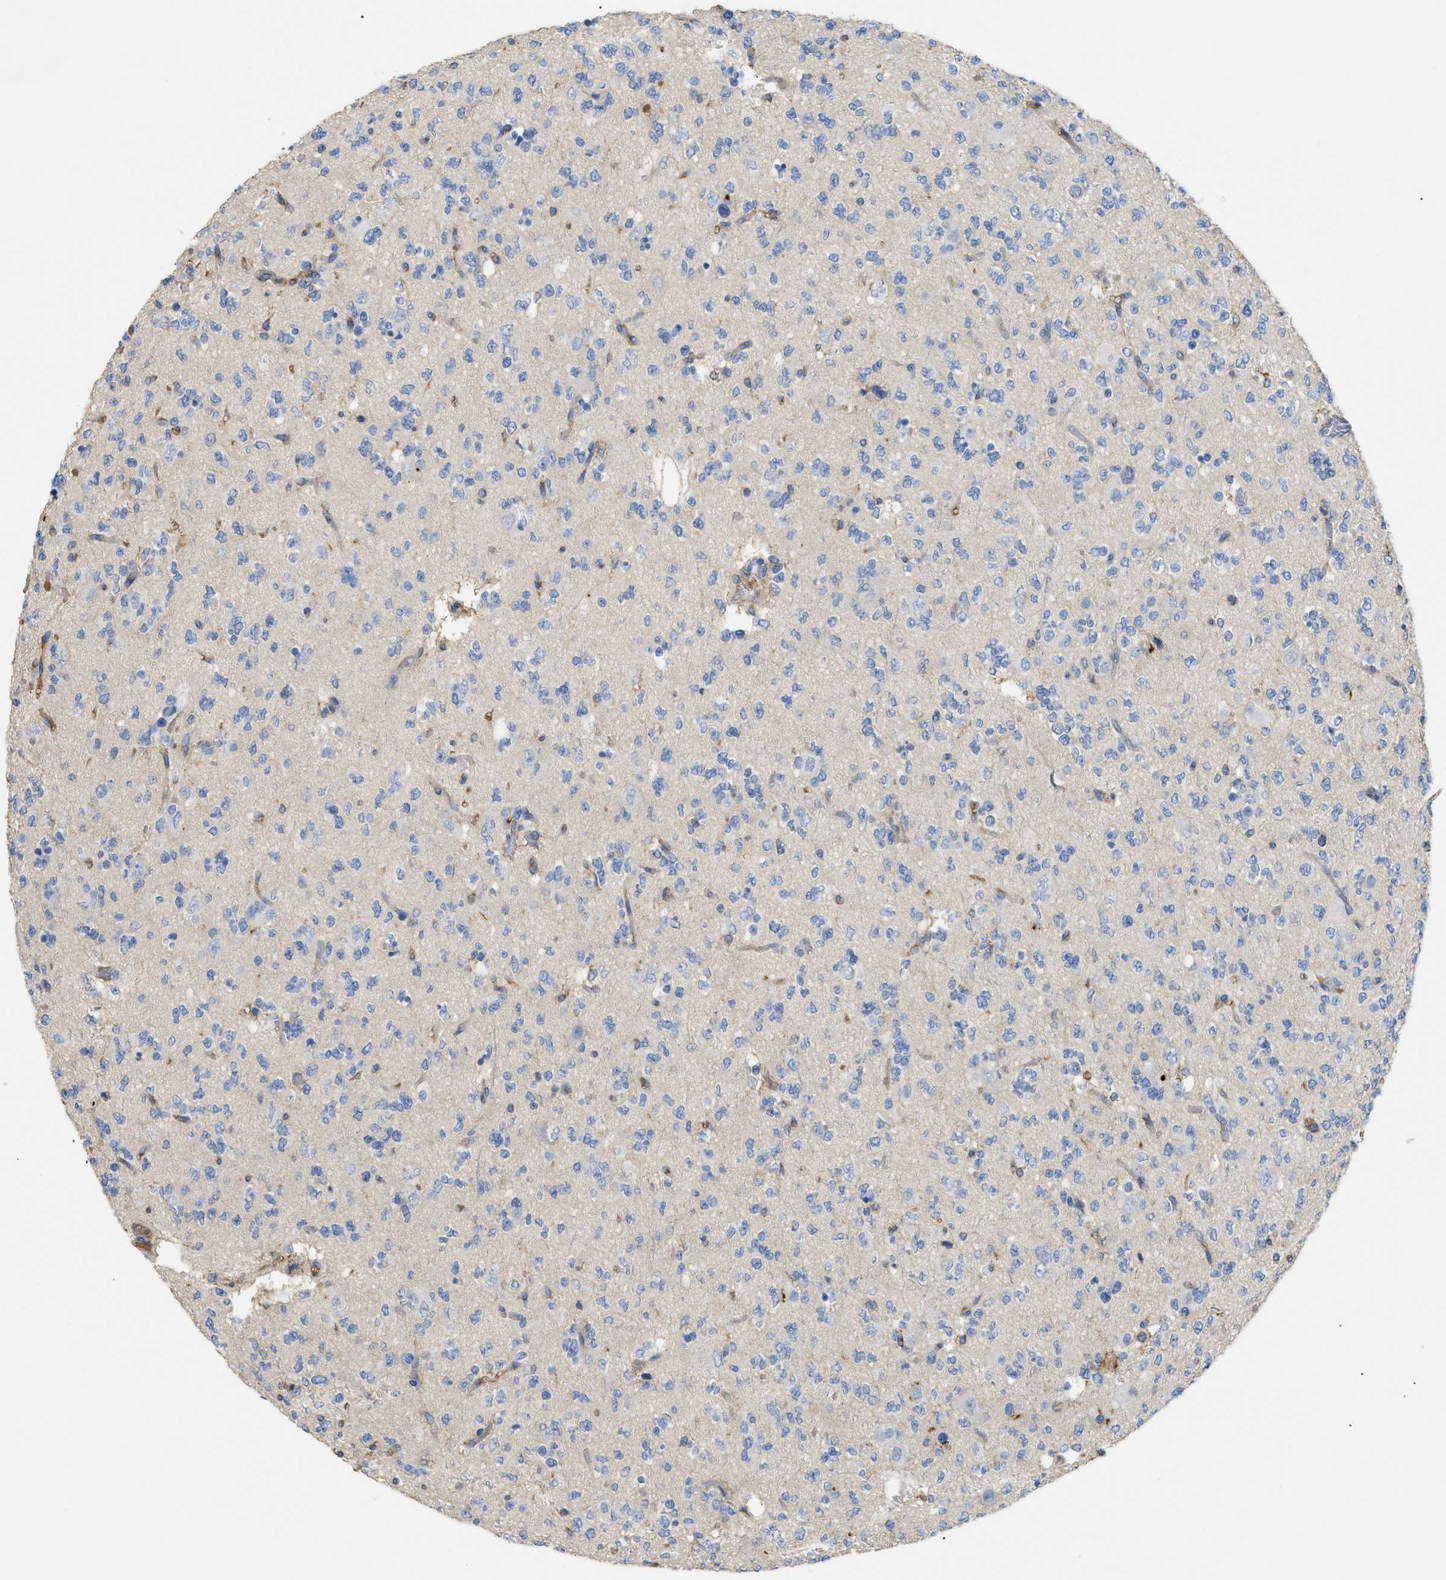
{"staining": {"intensity": "negative", "quantity": "none", "location": "none"}, "tissue": "glioma", "cell_type": "Tumor cells", "image_type": "cancer", "snomed": [{"axis": "morphology", "description": "Glioma, malignant, Low grade"}, {"axis": "topography", "description": "Brain"}], "caption": "An immunohistochemistry (IHC) micrograph of malignant low-grade glioma is shown. There is no staining in tumor cells of malignant low-grade glioma.", "gene": "ANXA4", "patient": {"sex": "male", "age": 38}}